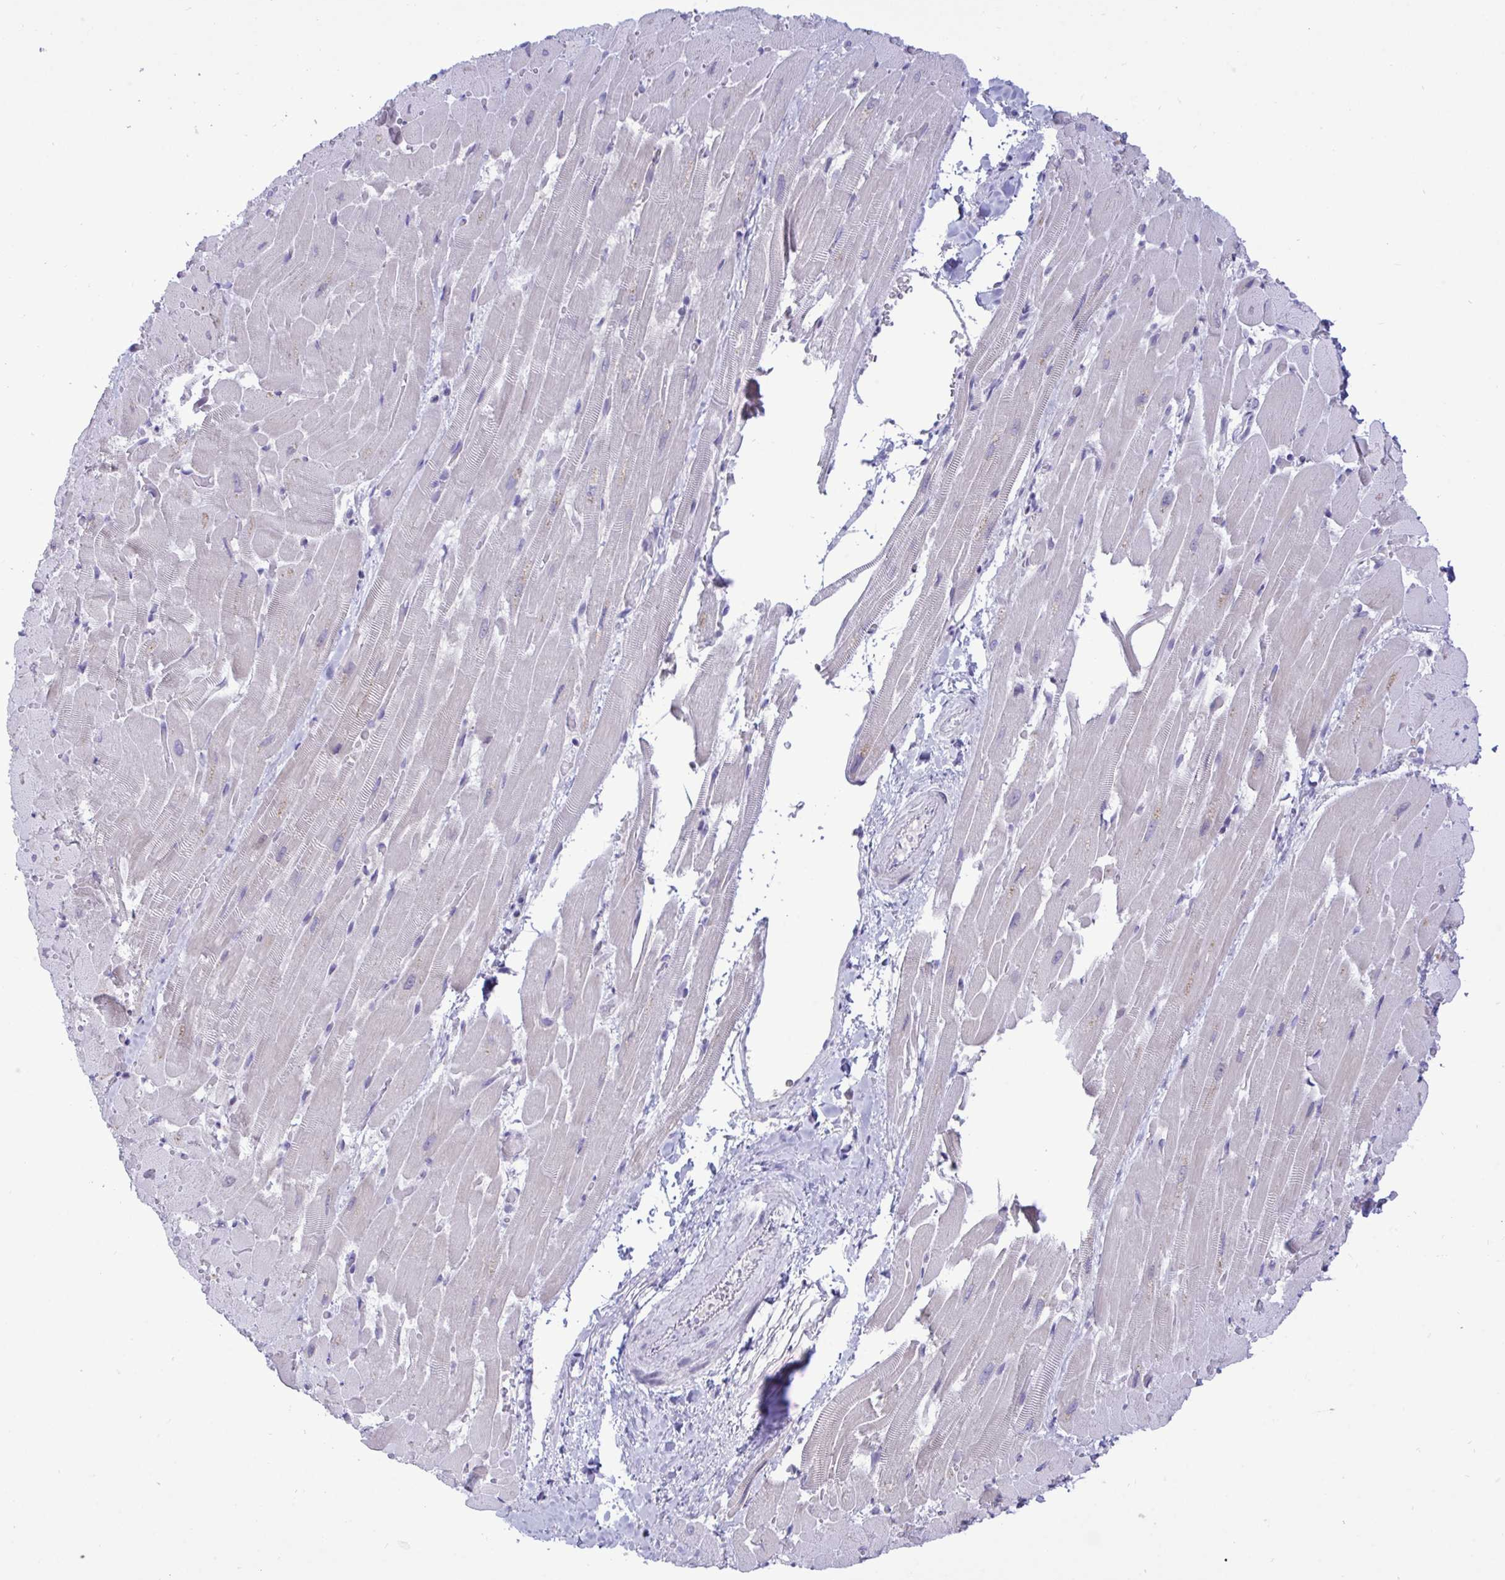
{"staining": {"intensity": "weak", "quantity": "<25%", "location": "cytoplasmic/membranous"}, "tissue": "heart muscle", "cell_type": "Cardiomyocytes", "image_type": "normal", "snomed": [{"axis": "morphology", "description": "Normal tissue, NOS"}, {"axis": "topography", "description": "Heart"}], "caption": "Protein analysis of normal heart muscle reveals no significant positivity in cardiomyocytes. Nuclei are stained in blue.", "gene": "EPOP", "patient": {"sex": "male", "age": 37}}